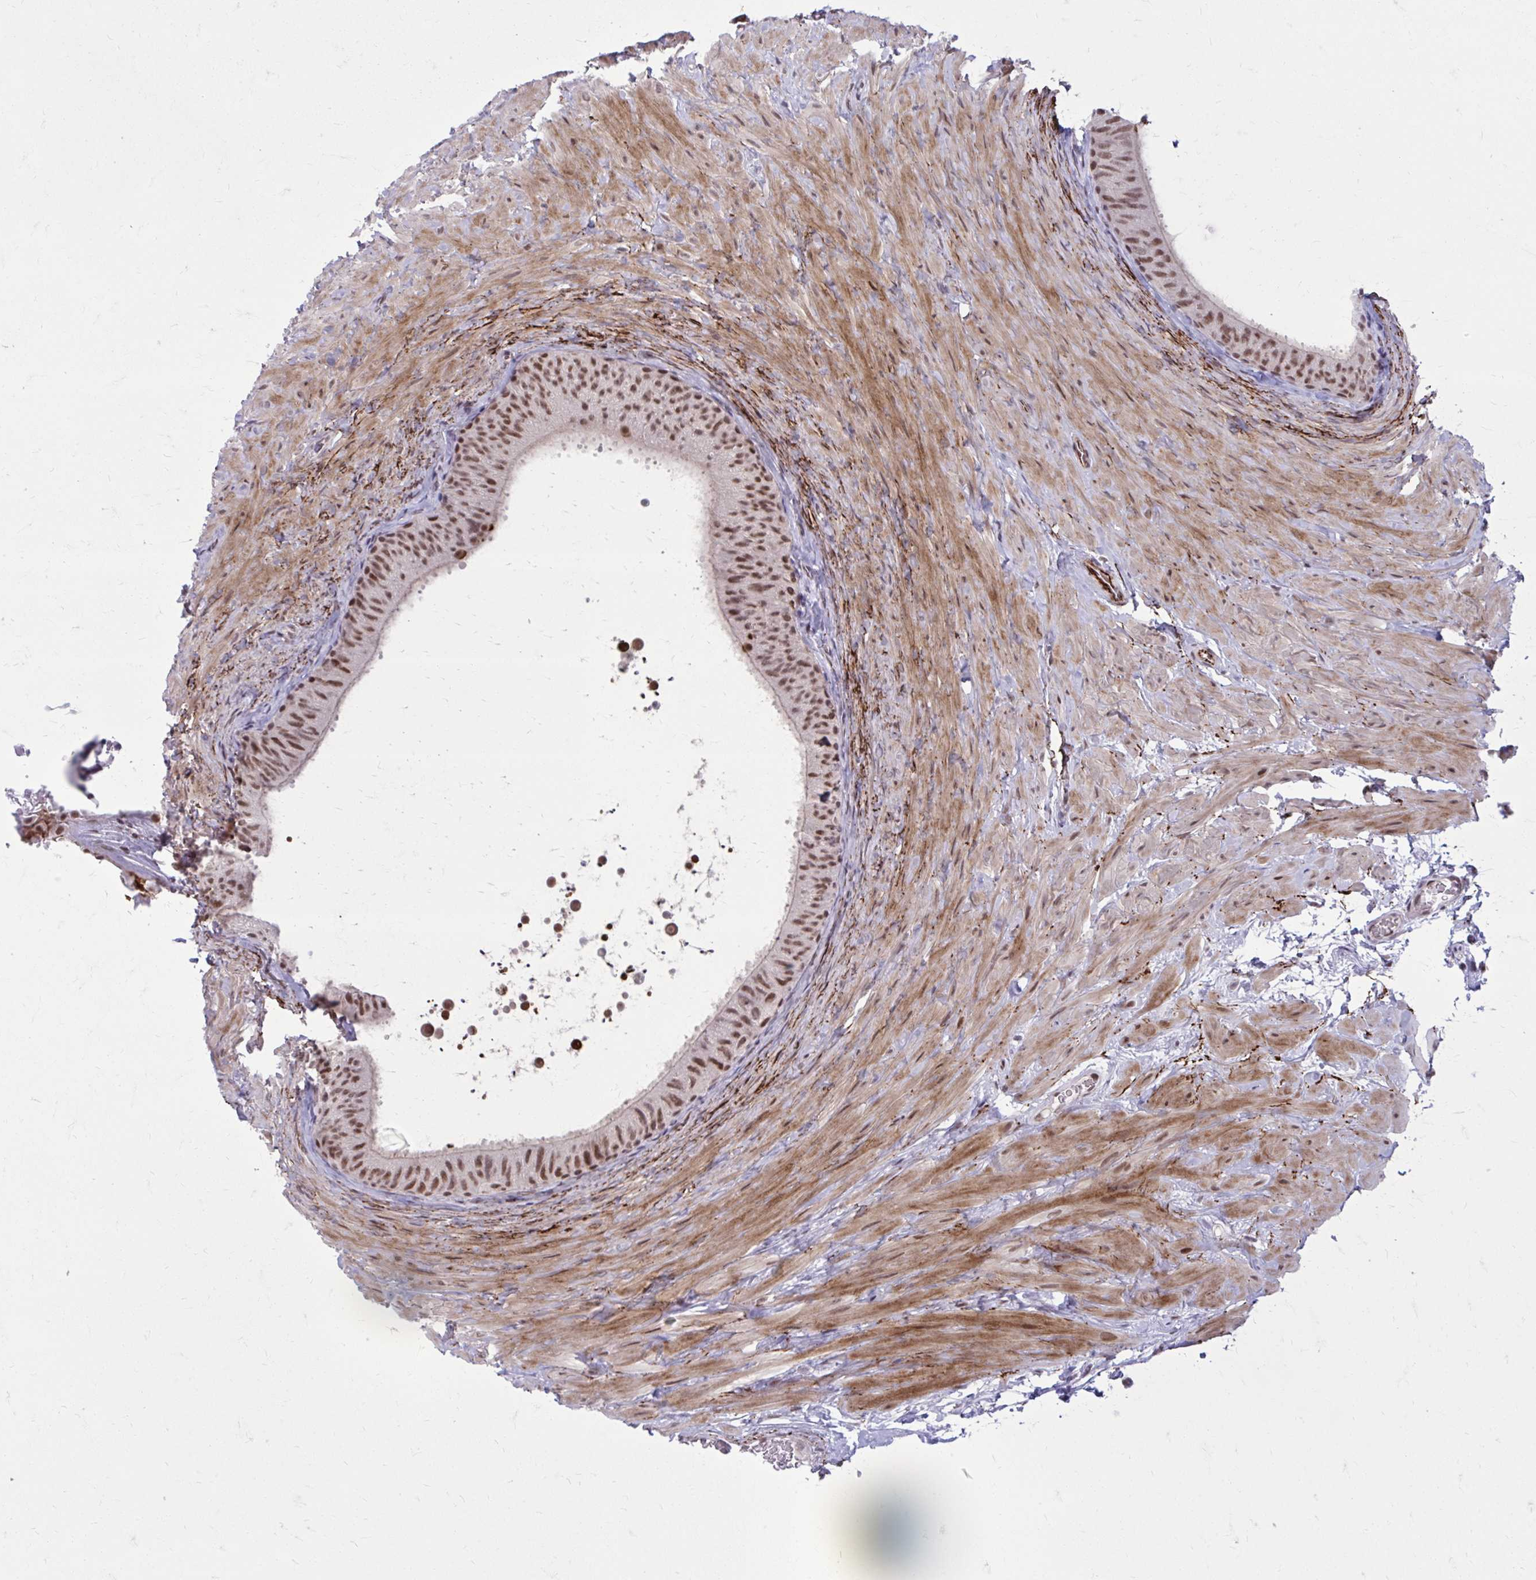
{"staining": {"intensity": "moderate", "quantity": ">75%", "location": "nuclear"}, "tissue": "epididymis", "cell_type": "Glandular cells", "image_type": "normal", "snomed": [{"axis": "morphology", "description": "Normal tissue, NOS"}, {"axis": "topography", "description": "Epididymis, spermatic cord, NOS"}, {"axis": "topography", "description": "Epididymis"}], "caption": "There is medium levels of moderate nuclear staining in glandular cells of normal epididymis, as demonstrated by immunohistochemical staining (brown color).", "gene": "PSME4", "patient": {"sex": "male", "age": 31}}